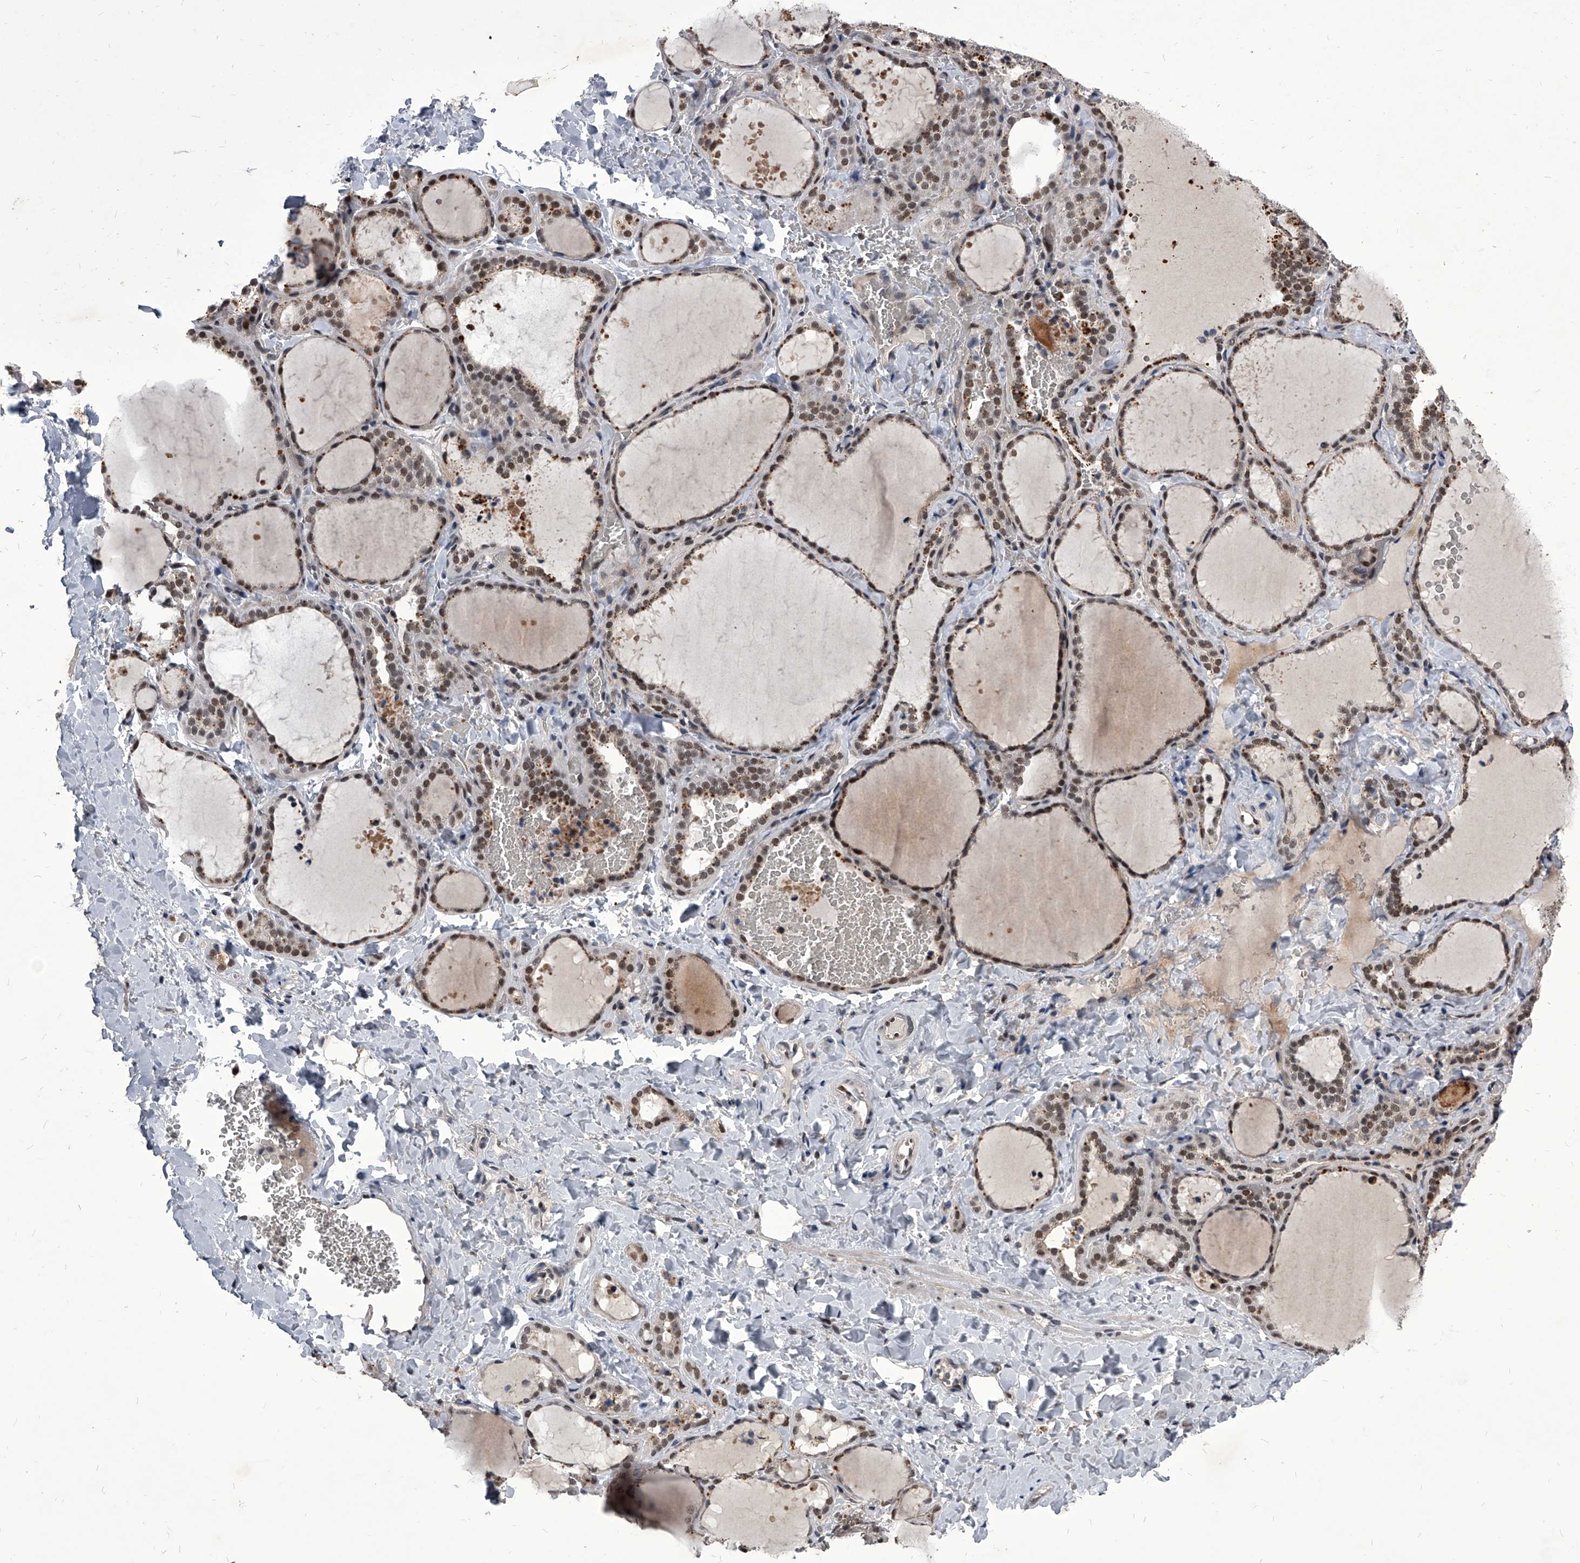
{"staining": {"intensity": "weak", "quantity": ">75%", "location": "nuclear"}, "tissue": "thyroid gland", "cell_type": "Glandular cells", "image_type": "normal", "snomed": [{"axis": "morphology", "description": "Normal tissue, NOS"}, {"axis": "topography", "description": "Thyroid gland"}], "caption": "Immunohistochemical staining of benign thyroid gland shows >75% levels of weak nuclear protein staining in approximately >75% of glandular cells.", "gene": "CMTR1", "patient": {"sex": "female", "age": 22}}